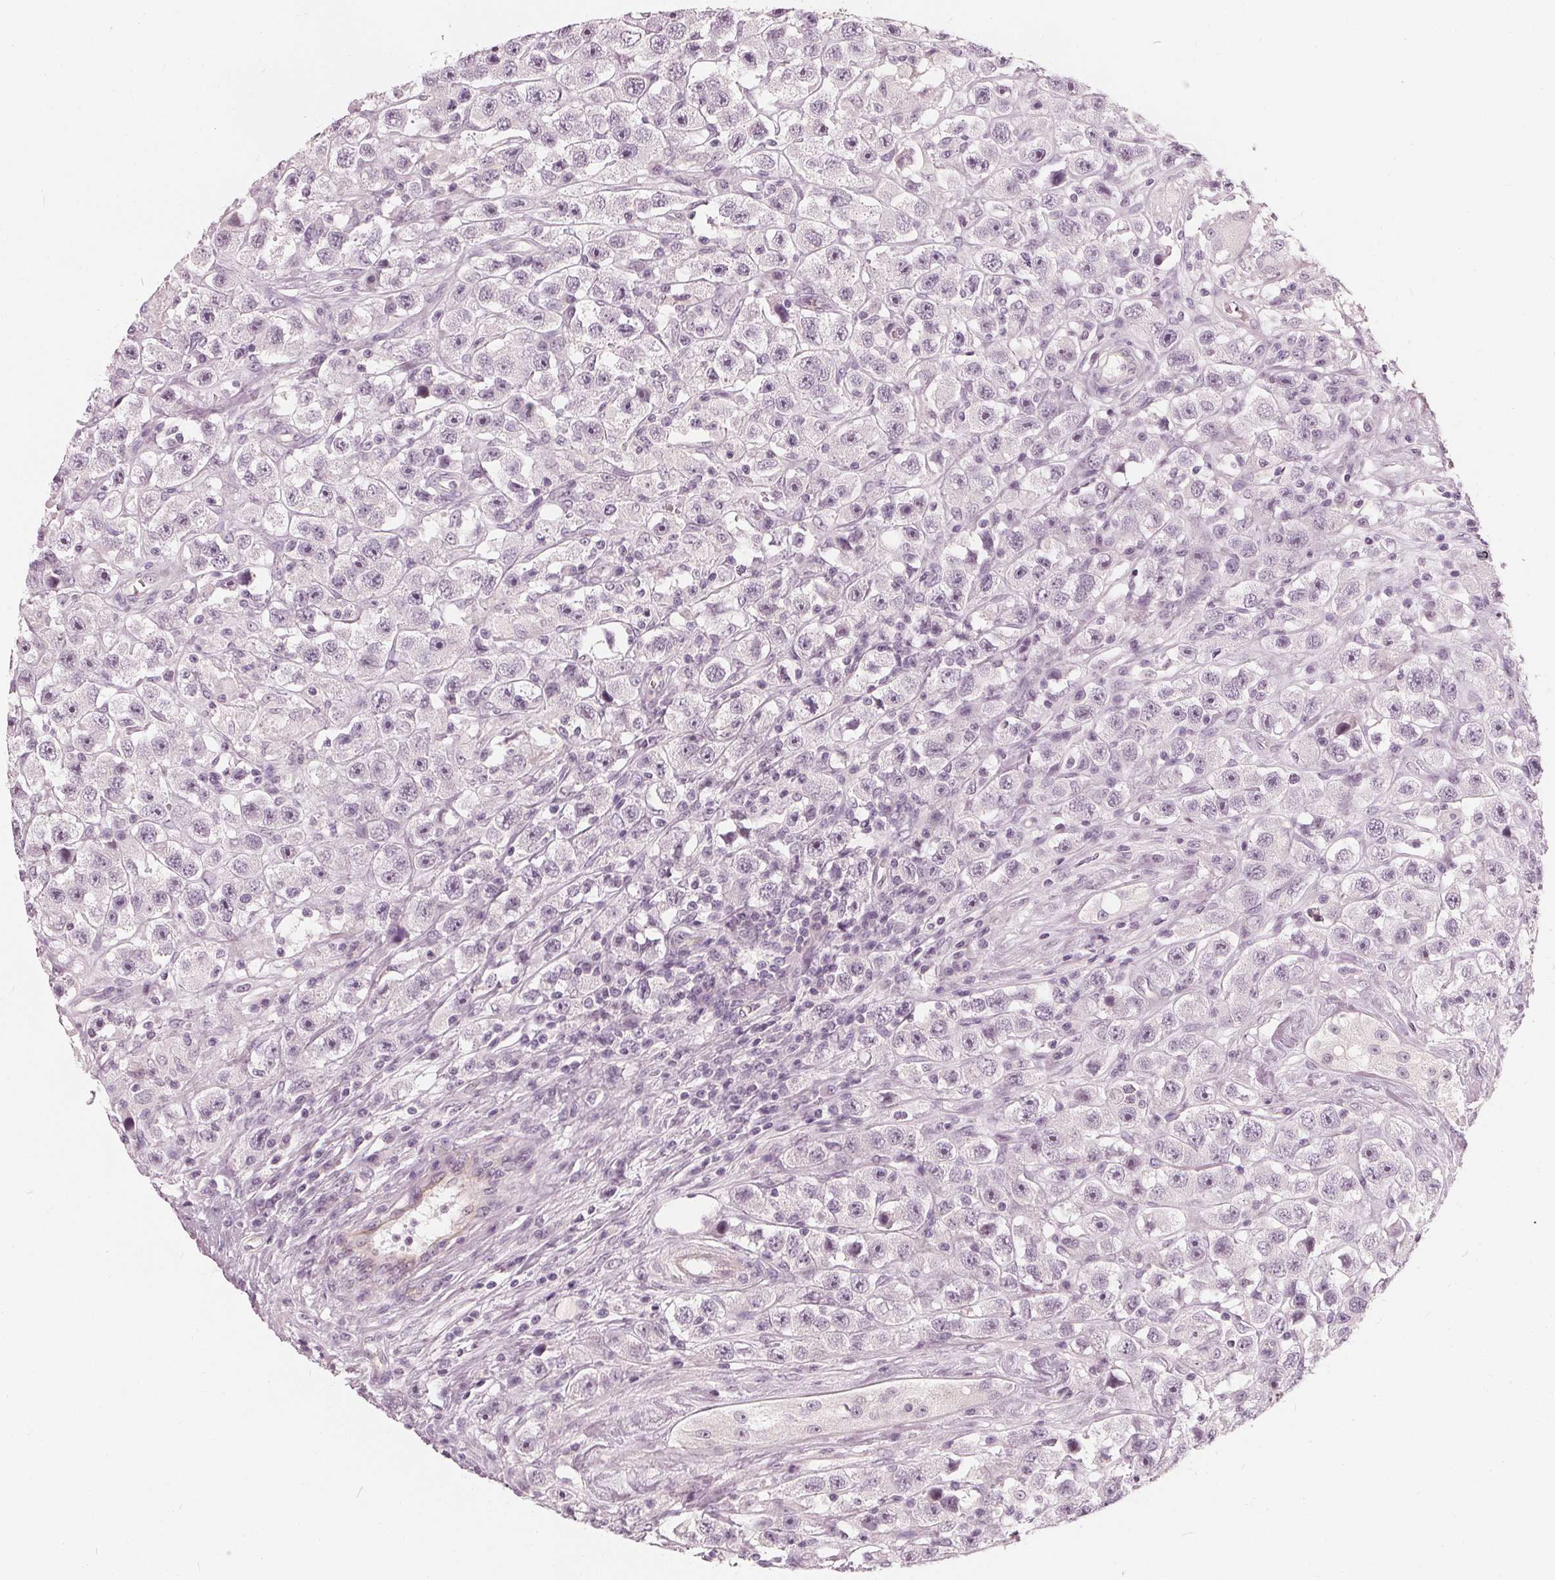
{"staining": {"intensity": "negative", "quantity": "none", "location": "none"}, "tissue": "testis cancer", "cell_type": "Tumor cells", "image_type": "cancer", "snomed": [{"axis": "morphology", "description": "Seminoma, NOS"}, {"axis": "topography", "description": "Testis"}], "caption": "There is no significant staining in tumor cells of seminoma (testis).", "gene": "SAT2", "patient": {"sex": "male", "age": 45}}